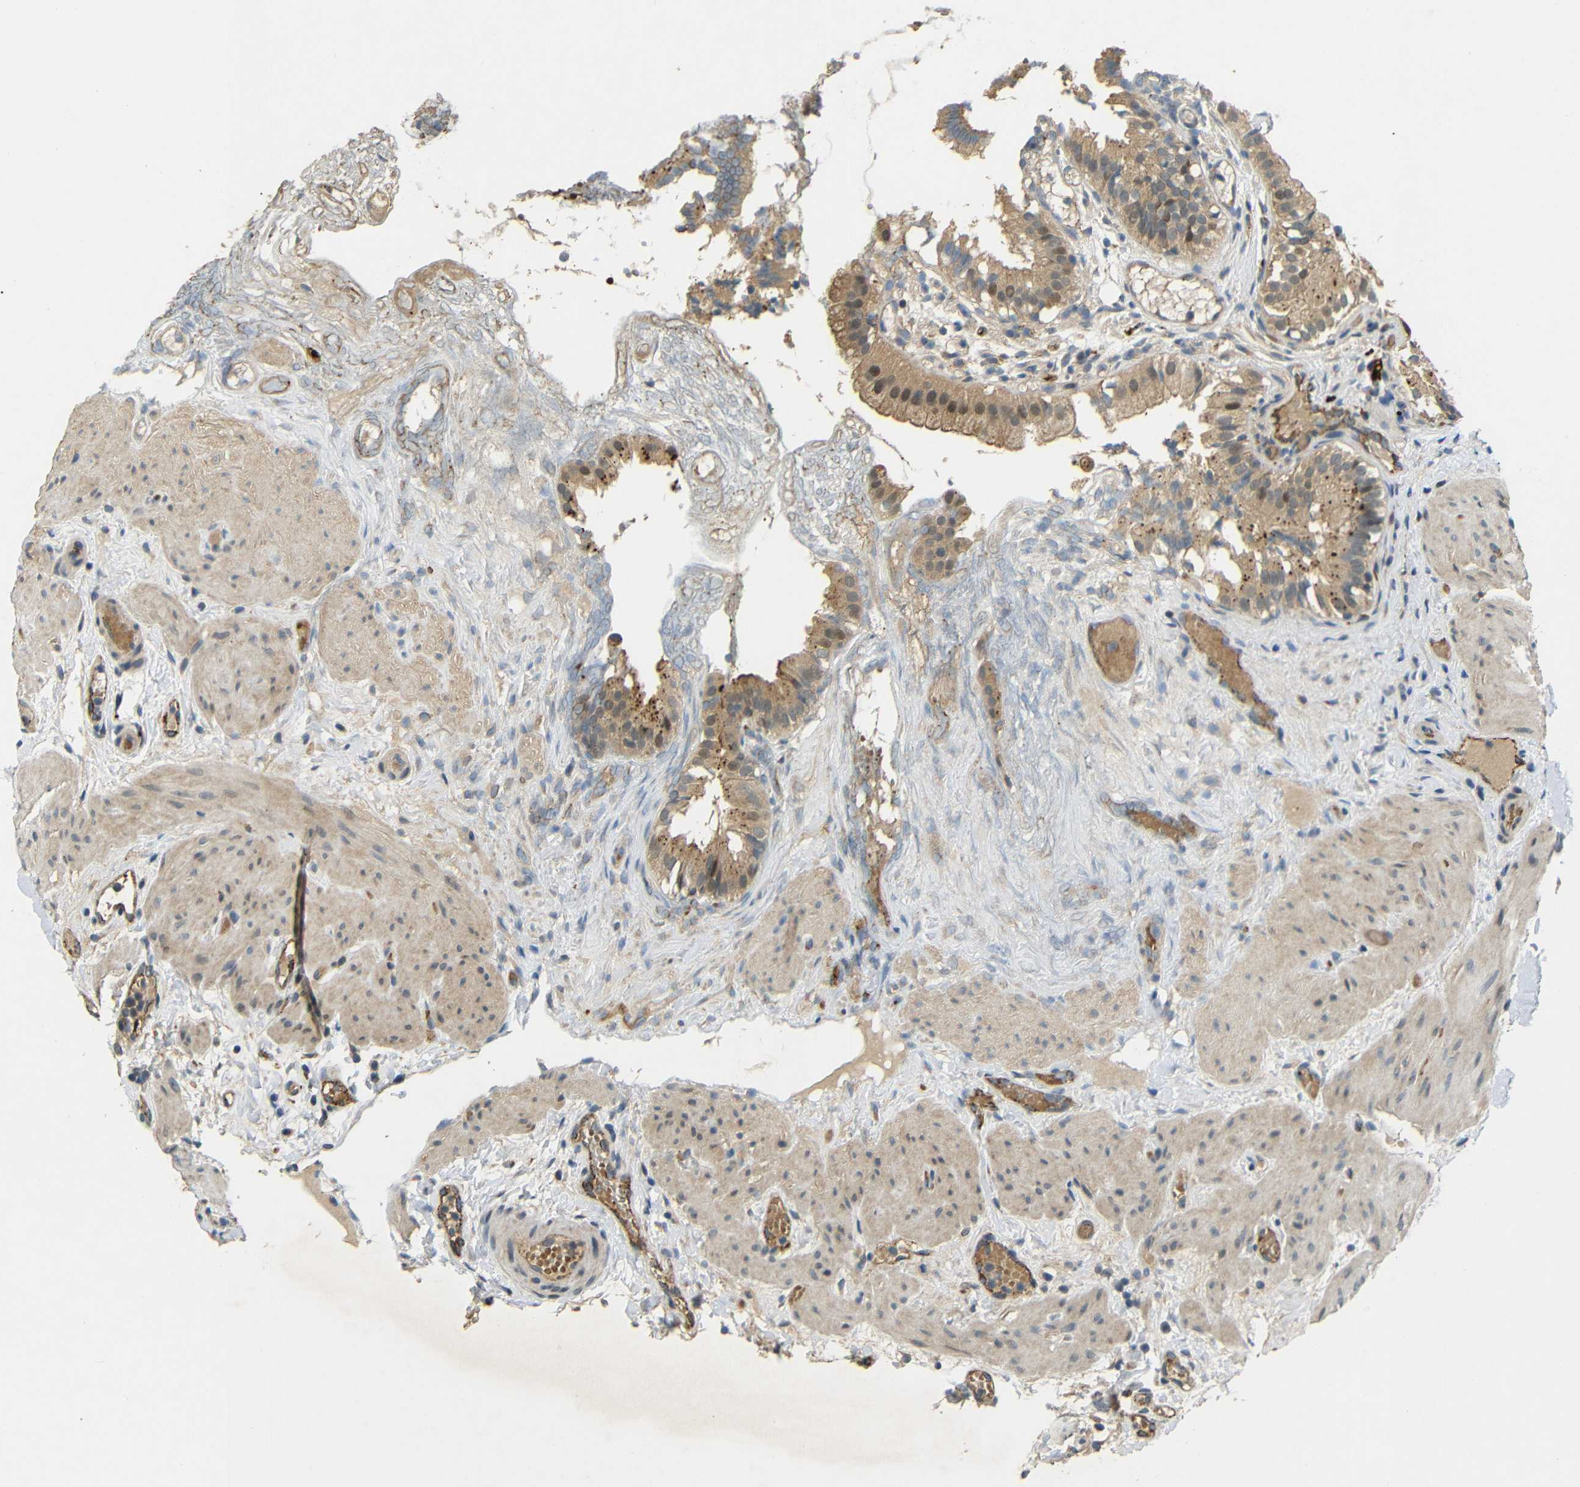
{"staining": {"intensity": "strong", "quantity": ">75%", "location": "cytoplasmic/membranous,nuclear"}, "tissue": "gallbladder", "cell_type": "Glandular cells", "image_type": "normal", "snomed": [{"axis": "morphology", "description": "Normal tissue, NOS"}, {"axis": "topography", "description": "Gallbladder"}], "caption": "A high-resolution photomicrograph shows immunohistochemistry staining of benign gallbladder, which displays strong cytoplasmic/membranous,nuclear staining in approximately >75% of glandular cells. (DAB (3,3'-diaminobenzidine) IHC with brightfield microscopy, high magnification).", "gene": "ATP7A", "patient": {"sex": "female", "age": 26}}